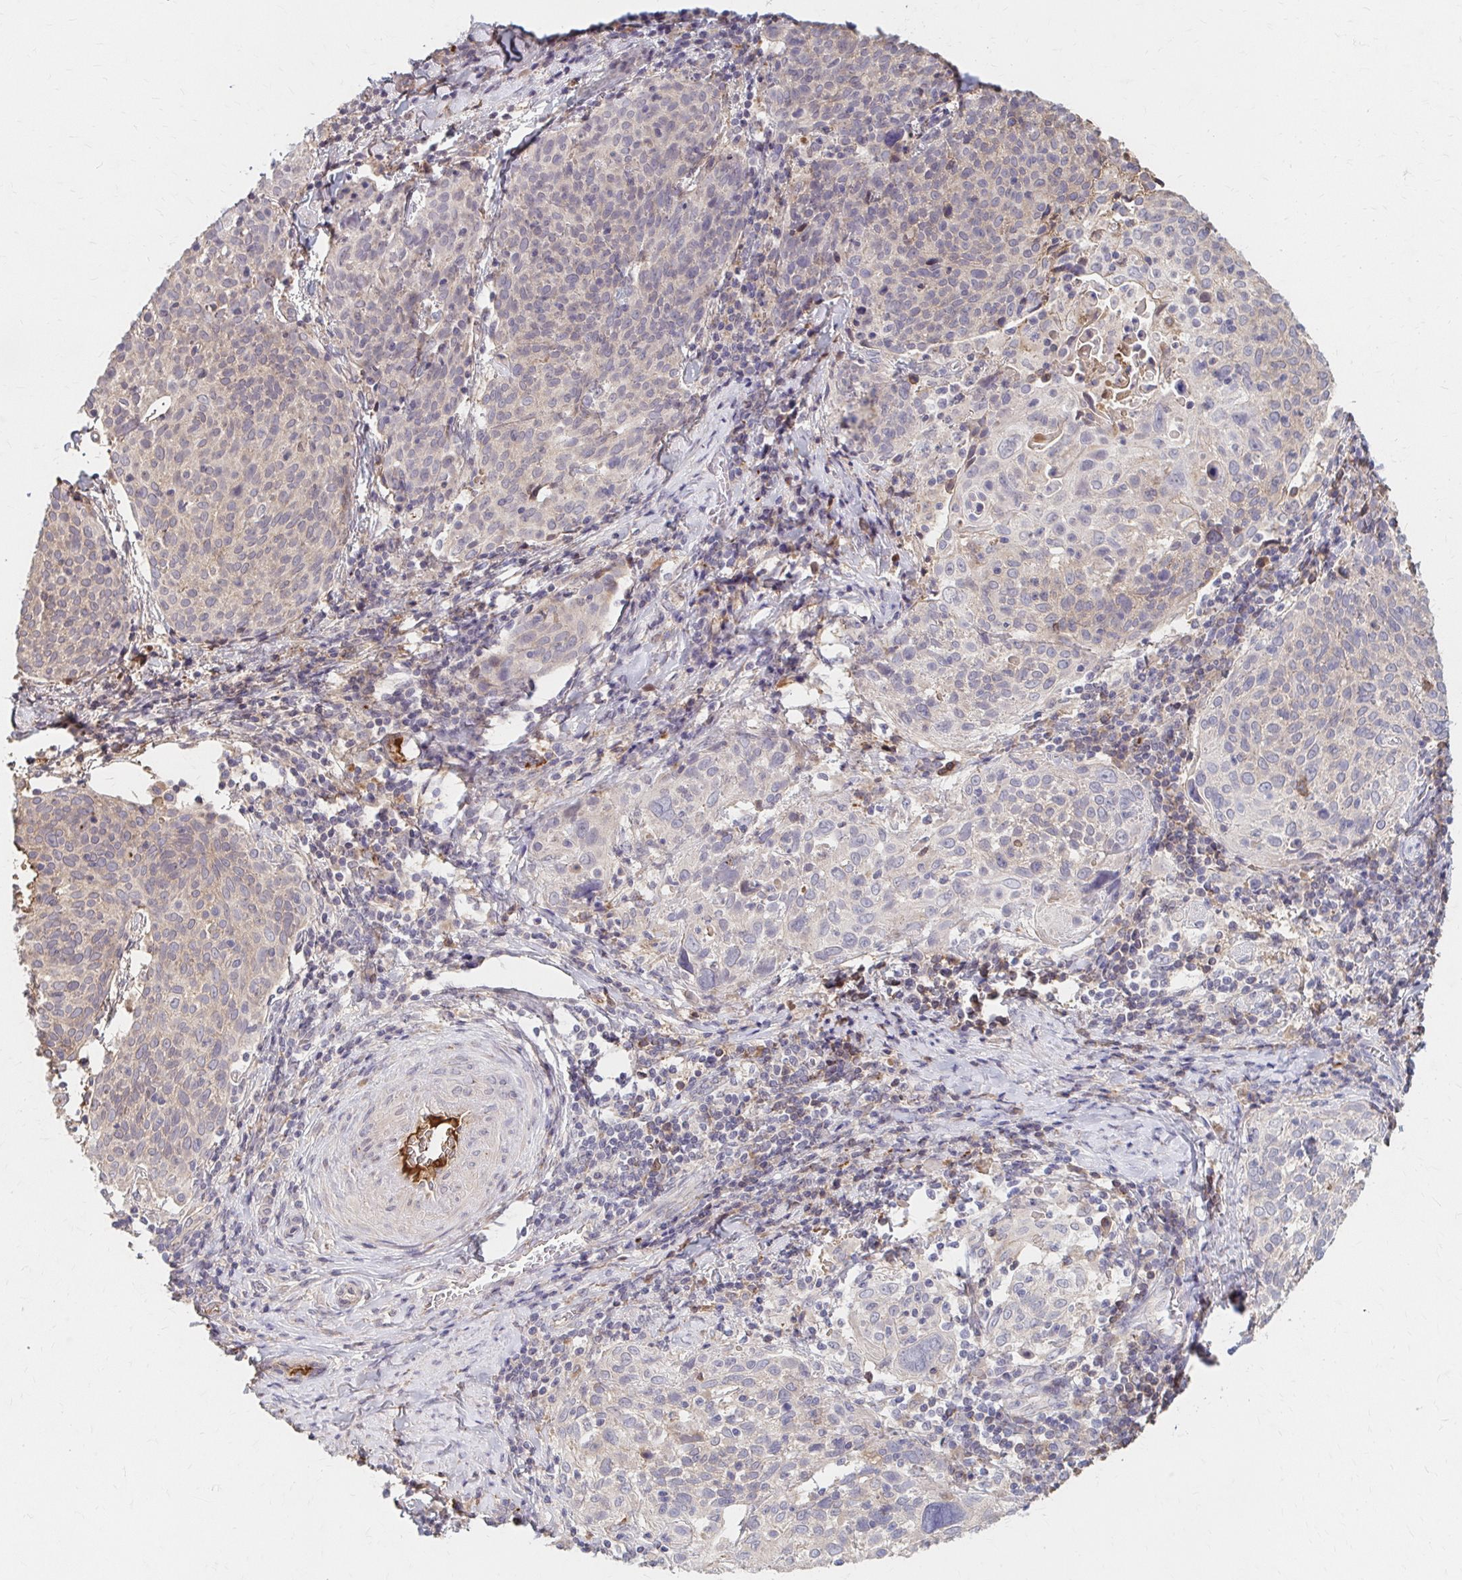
{"staining": {"intensity": "weak", "quantity": "<25%", "location": "cytoplasmic/membranous"}, "tissue": "cervical cancer", "cell_type": "Tumor cells", "image_type": "cancer", "snomed": [{"axis": "morphology", "description": "Squamous cell carcinoma, NOS"}, {"axis": "topography", "description": "Cervix"}], "caption": "This is an immunohistochemistry micrograph of human cervical cancer. There is no expression in tumor cells.", "gene": "HMGCS2", "patient": {"sex": "female", "age": 61}}